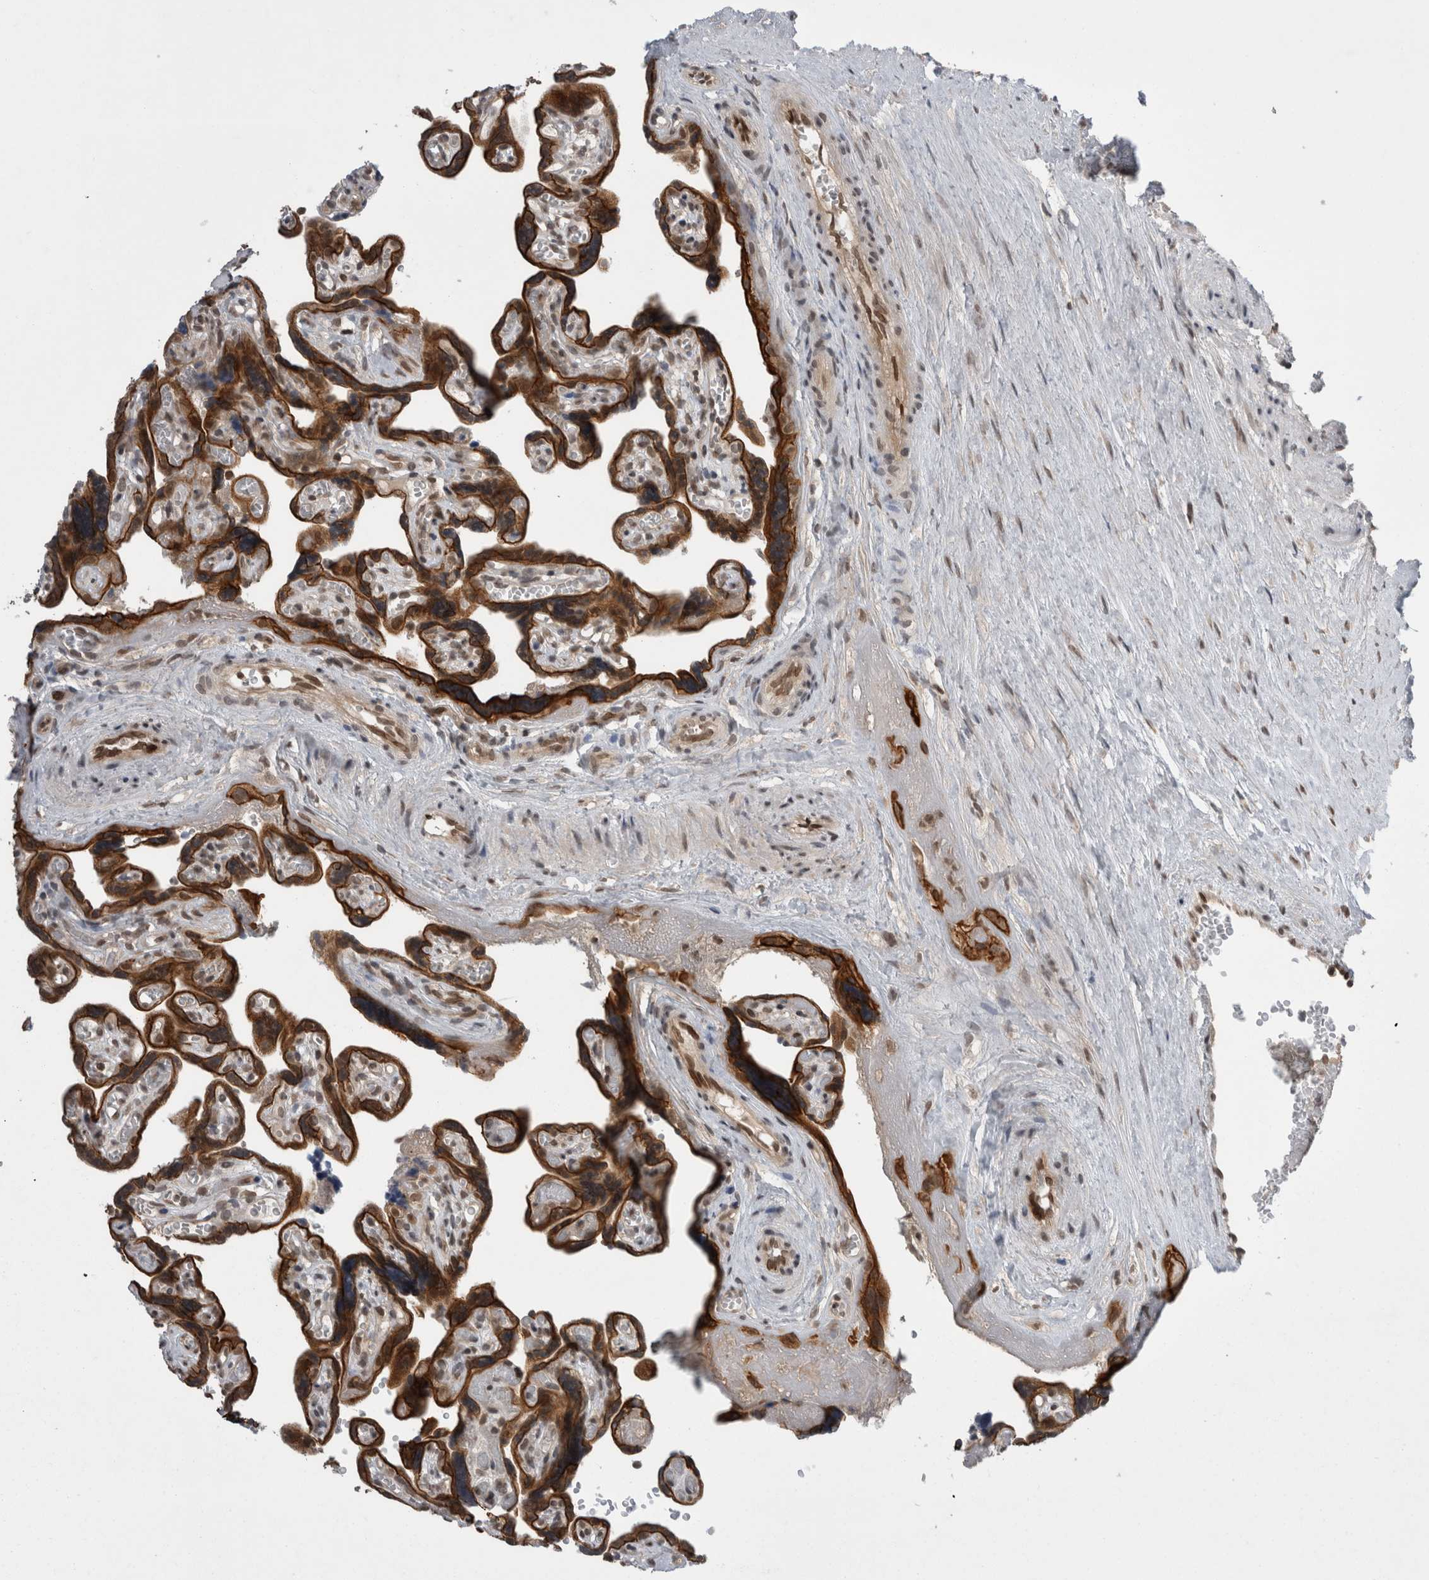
{"staining": {"intensity": "strong", "quantity": ">75%", "location": "cytoplasmic/membranous,nuclear"}, "tissue": "placenta", "cell_type": "Trophoblastic cells", "image_type": "normal", "snomed": [{"axis": "morphology", "description": "Normal tissue, NOS"}, {"axis": "topography", "description": "Placenta"}], "caption": "A micrograph of human placenta stained for a protein shows strong cytoplasmic/membranous,nuclear brown staining in trophoblastic cells.", "gene": "ZNF341", "patient": {"sex": "female", "age": 30}}